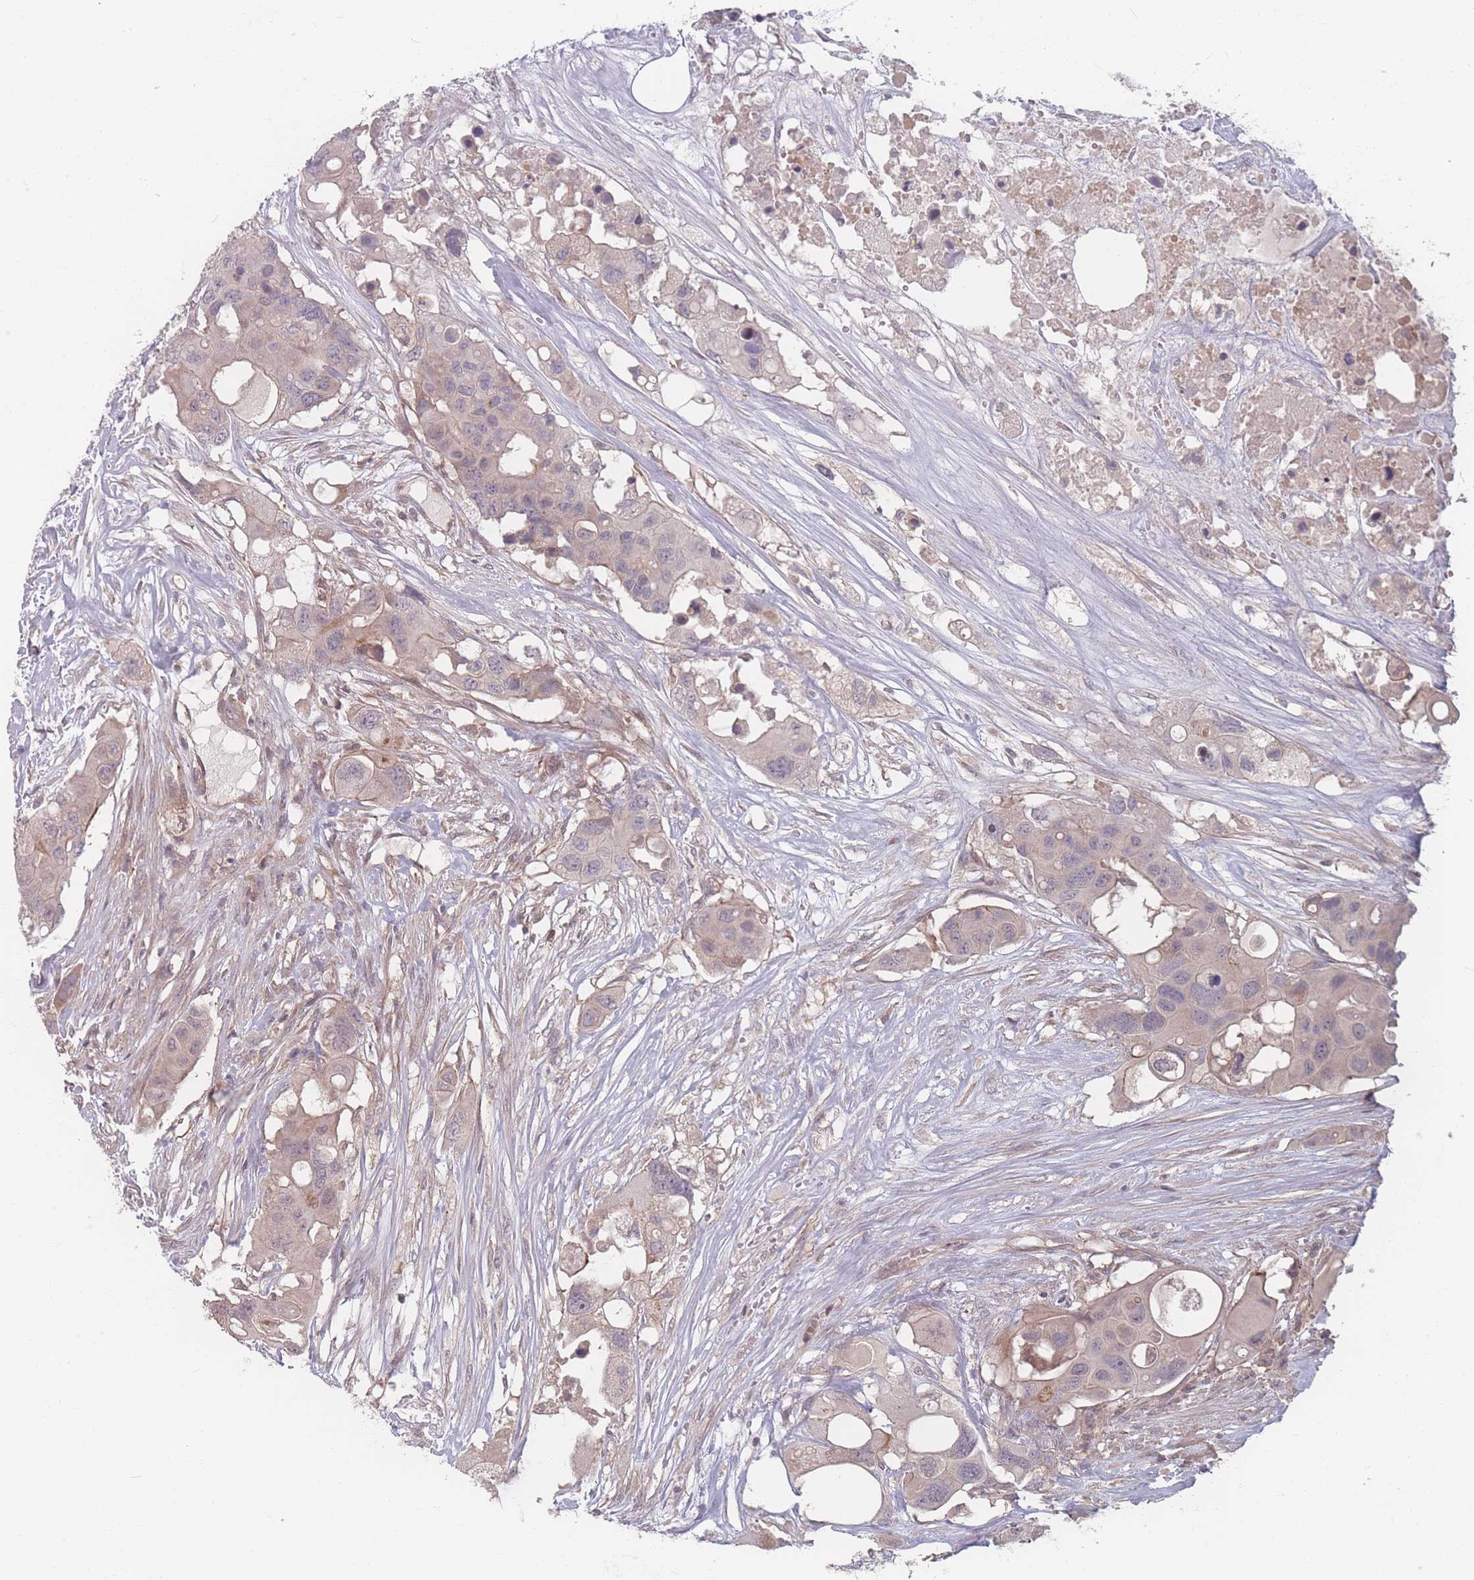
{"staining": {"intensity": "negative", "quantity": "none", "location": "none"}, "tissue": "colorectal cancer", "cell_type": "Tumor cells", "image_type": "cancer", "snomed": [{"axis": "morphology", "description": "Adenocarcinoma, NOS"}, {"axis": "topography", "description": "Colon"}], "caption": "Tumor cells show no significant expression in adenocarcinoma (colorectal).", "gene": "HAGH", "patient": {"sex": "male", "age": 77}}